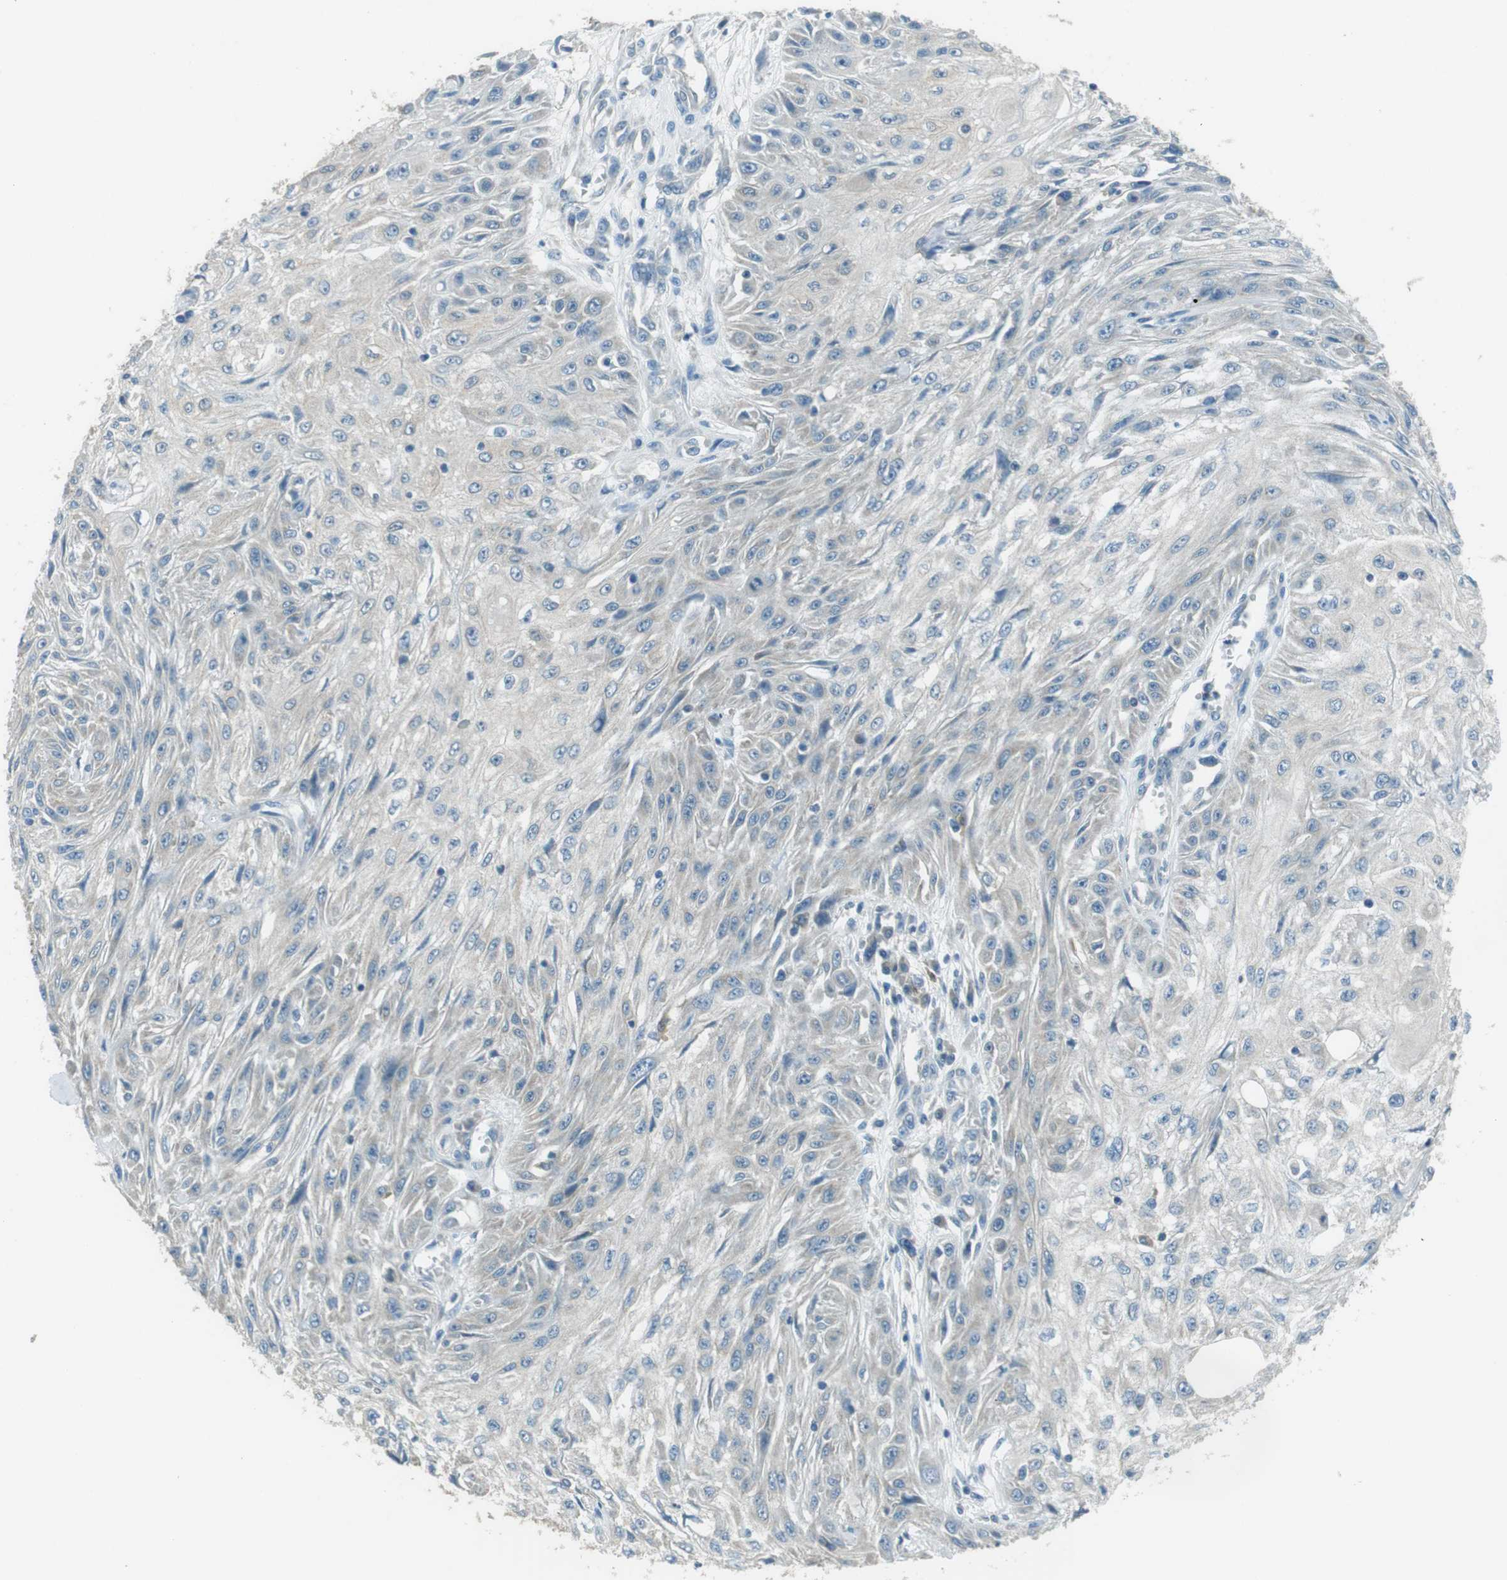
{"staining": {"intensity": "negative", "quantity": "none", "location": "none"}, "tissue": "skin cancer", "cell_type": "Tumor cells", "image_type": "cancer", "snomed": [{"axis": "morphology", "description": "Squamous cell carcinoma, NOS"}, {"axis": "topography", "description": "Skin"}], "caption": "Immunohistochemistry micrograph of neoplastic tissue: human skin cancer stained with DAB (3,3'-diaminobenzidine) shows no significant protein staining in tumor cells. (Brightfield microscopy of DAB (3,3'-diaminobenzidine) immunohistochemistry (IHC) at high magnification).", "gene": "MFAP3", "patient": {"sex": "male", "age": 75}}